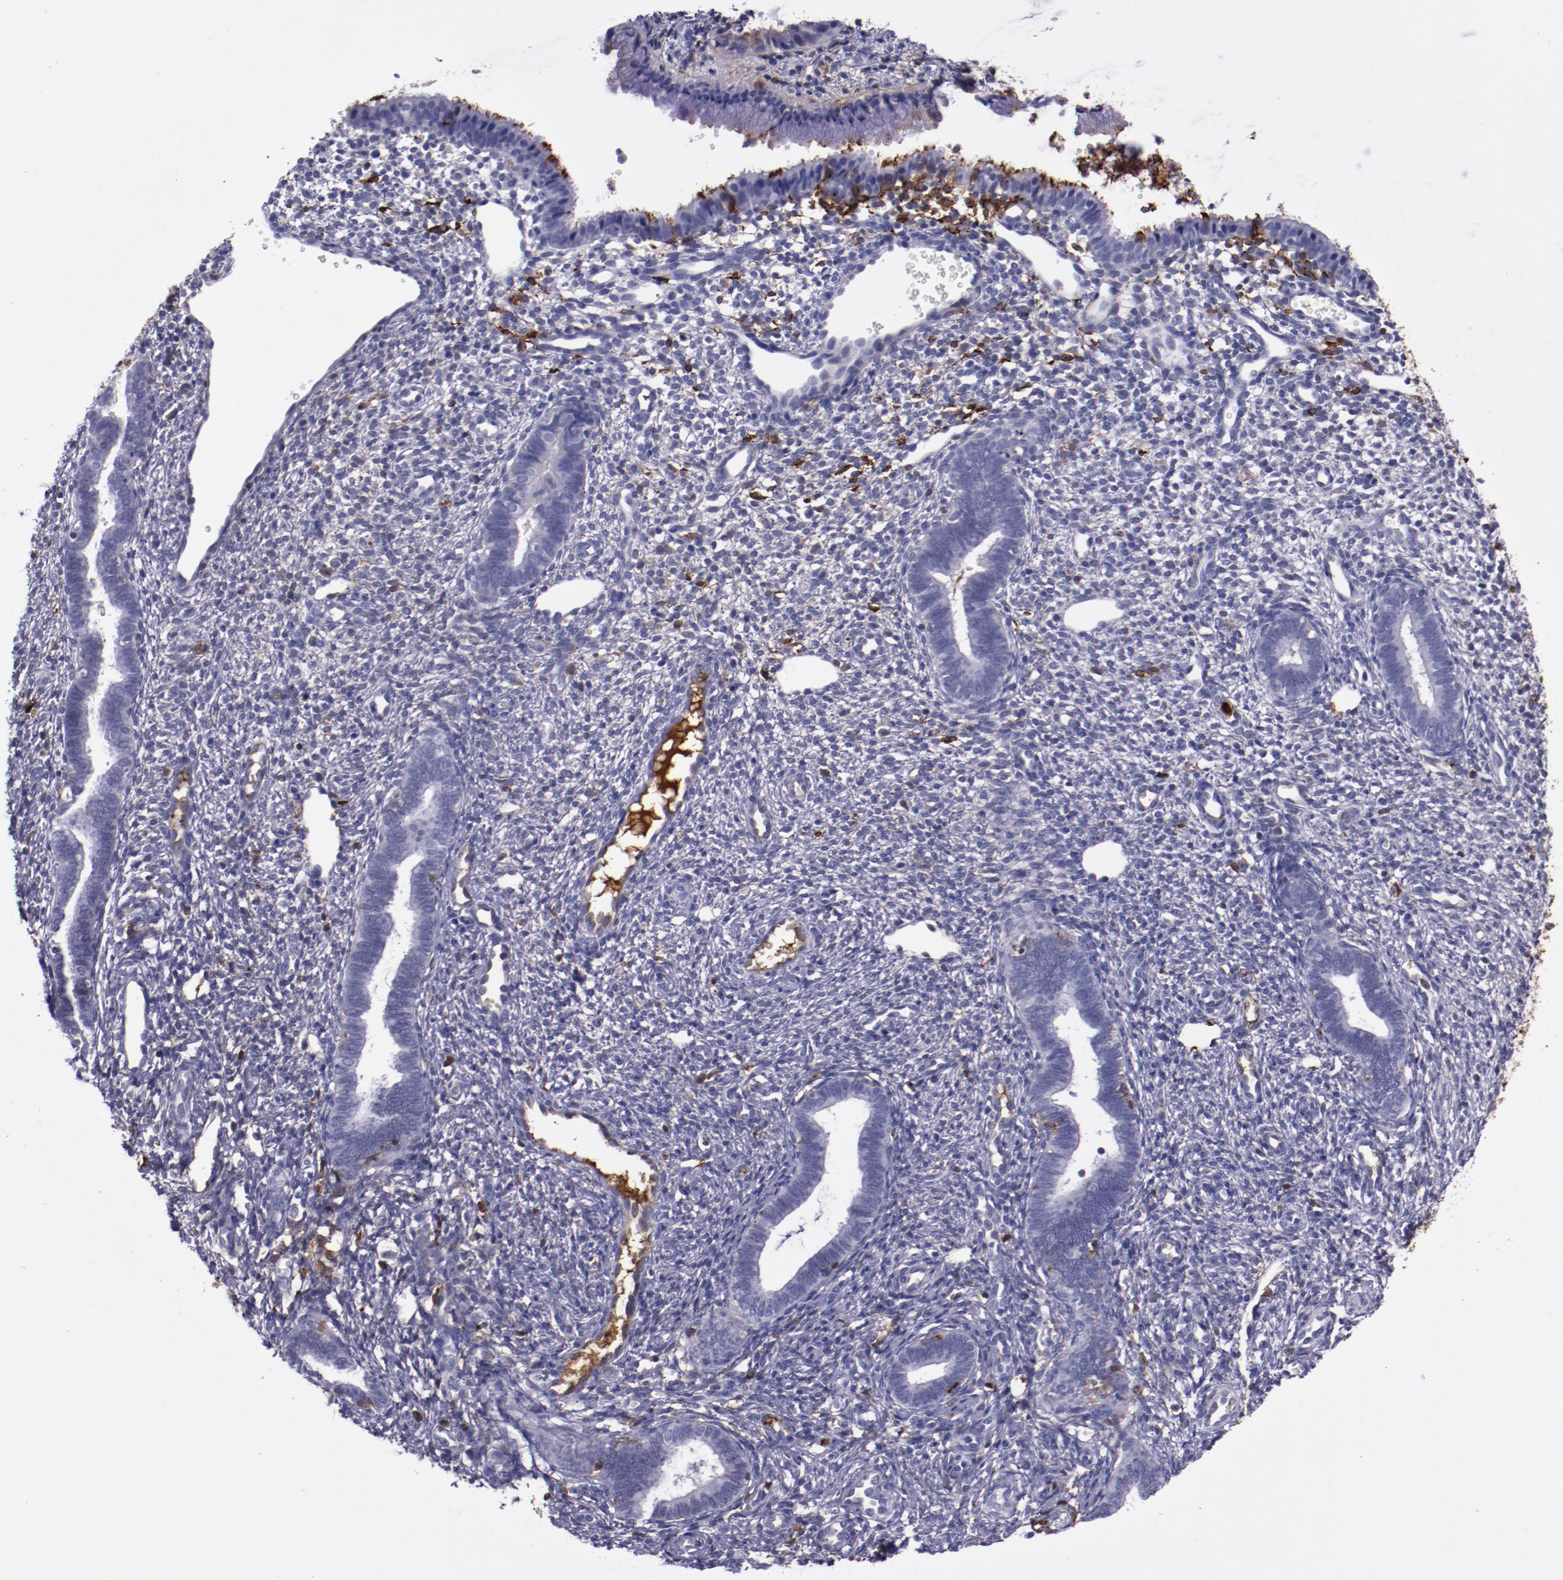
{"staining": {"intensity": "moderate", "quantity": "25%-75%", "location": "cytoplasmic/membranous"}, "tissue": "endometrium", "cell_type": "Cells in endometrial stroma", "image_type": "normal", "snomed": [{"axis": "morphology", "description": "Normal tissue, NOS"}, {"axis": "topography", "description": "Endometrium"}], "caption": "Immunohistochemistry histopathology image of normal endometrium: human endometrium stained using IHC shows medium levels of moderate protein expression localized specifically in the cytoplasmic/membranous of cells in endometrial stroma, appearing as a cytoplasmic/membranous brown color.", "gene": "APOH", "patient": {"sex": "female", "age": 27}}